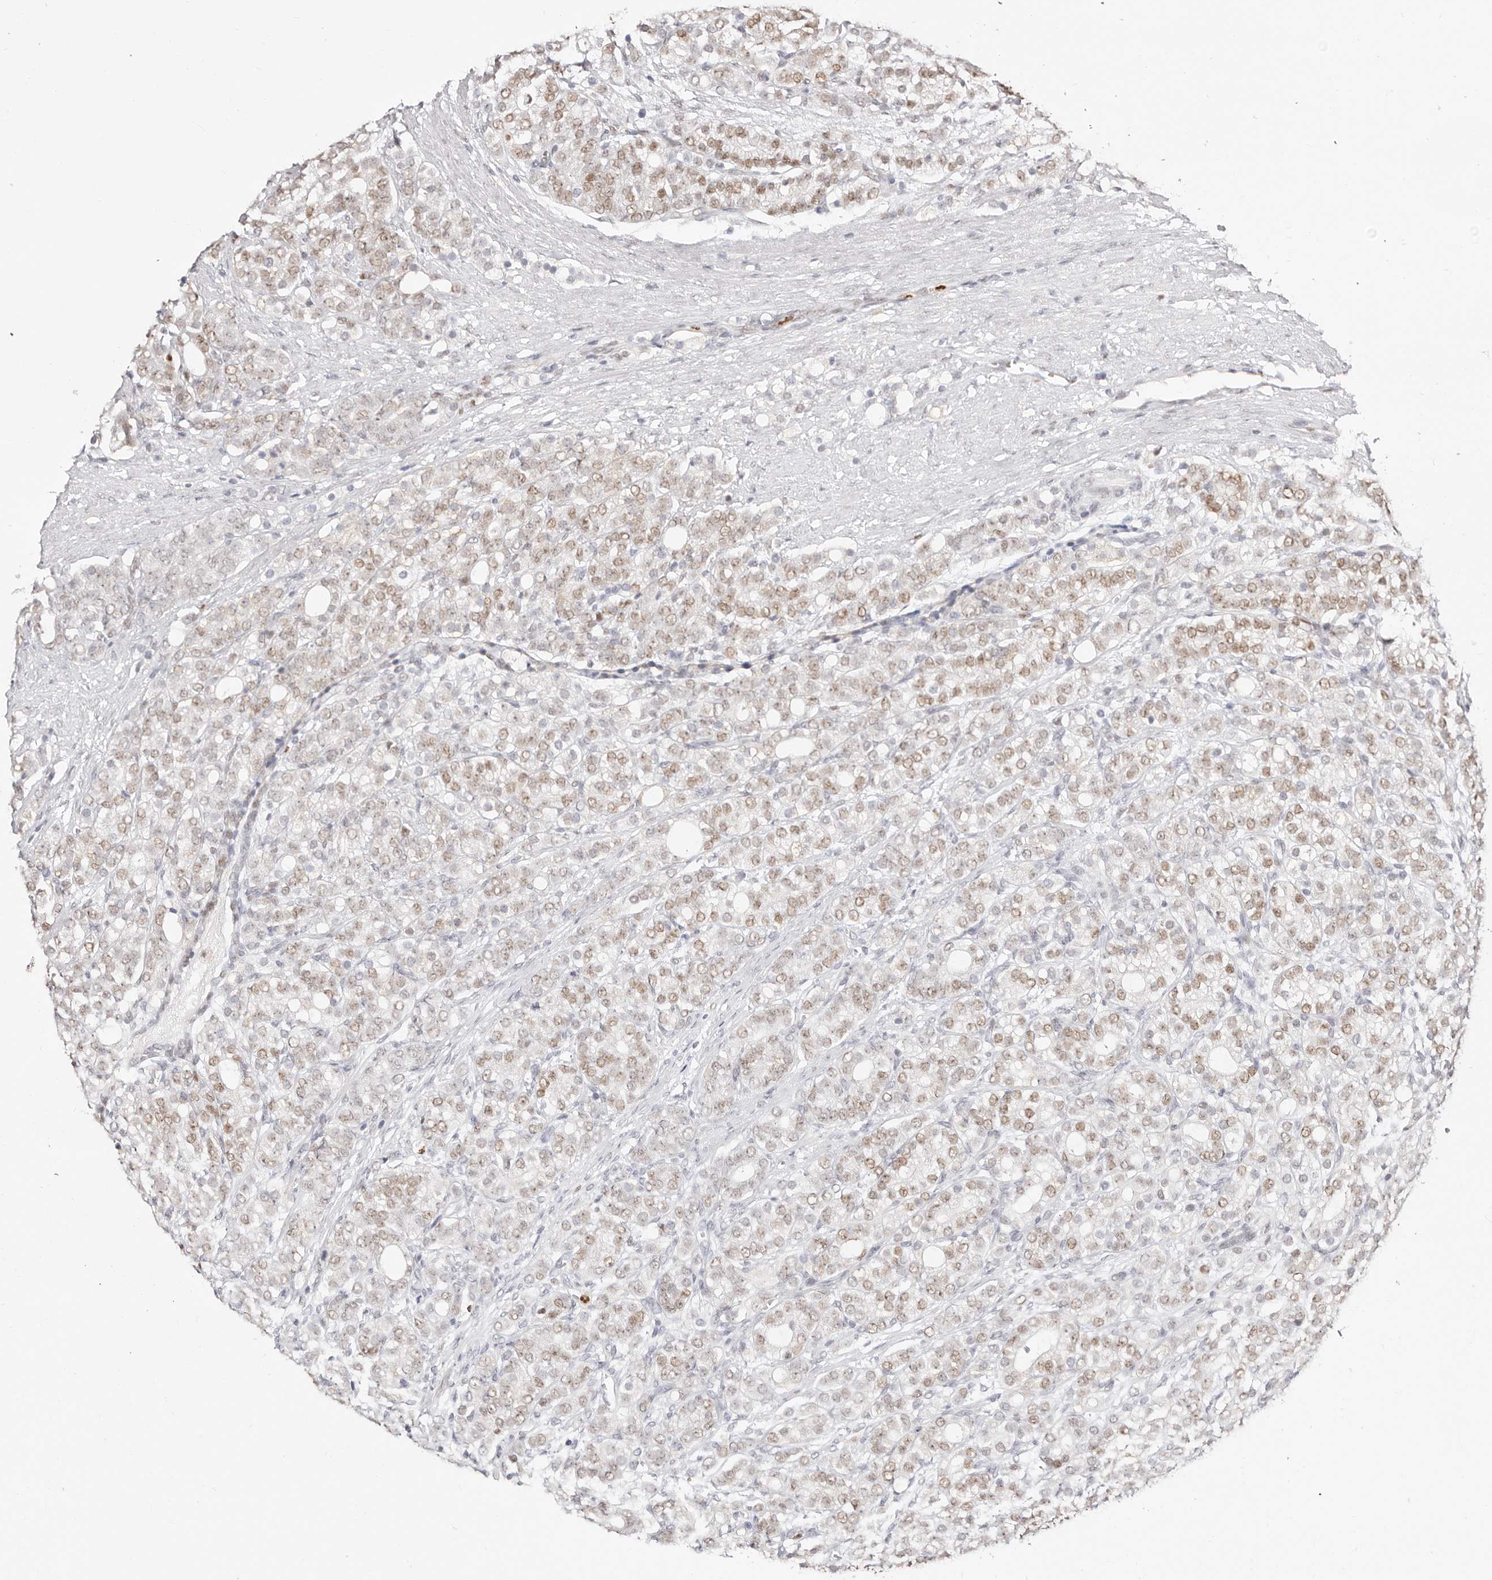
{"staining": {"intensity": "weak", "quantity": ">75%", "location": "nuclear"}, "tissue": "prostate cancer", "cell_type": "Tumor cells", "image_type": "cancer", "snomed": [{"axis": "morphology", "description": "Adenocarcinoma, High grade"}, {"axis": "topography", "description": "Prostate"}], "caption": "Prostate cancer (high-grade adenocarcinoma) stained for a protein (brown) exhibits weak nuclear positive staining in about >75% of tumor cells.", "gene": "TKT", "patient": {"sex": "male", "age": 57}}